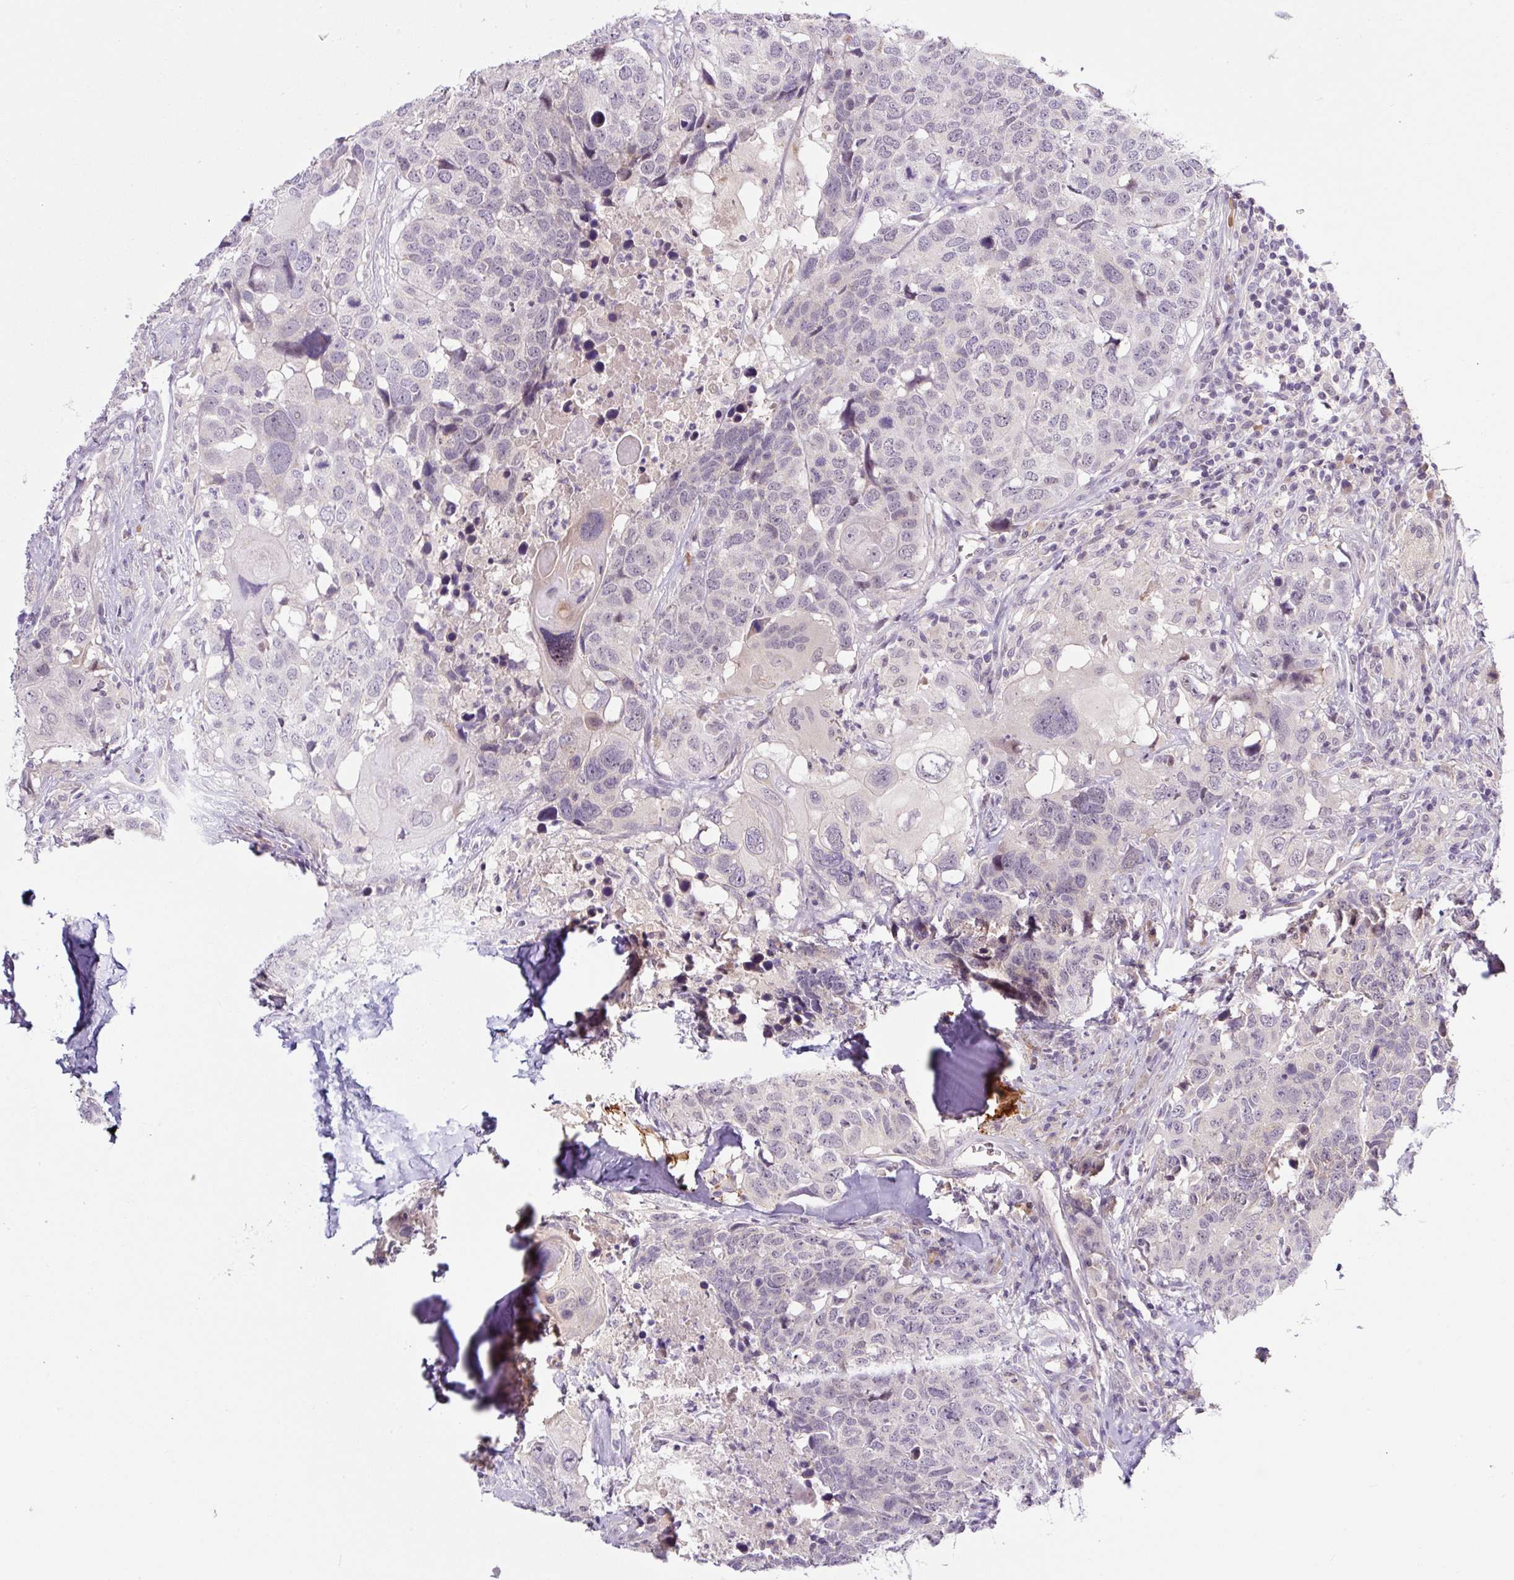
{"staining": {"intensity": "negative", "quantity": "none", "location": "none"}, "tissue": "head and neck cancer", "cell_type": "Tumor cells", "image_type": "cancer", "snomed": [{"axis": "morphology", "description": "Normal tissue, NOS"}, {"axis": "morphology", "description": "Squamous cell carcinoma, NOS"}, {"axis": "topography", "description": "Skeletal muscle"}, {"axis": "topography", "description": "Vascular tissue"}, {"axis": "topography", "description": "Peripheral nerve tissue"}, {"axis": "topography", "description": "Head-Neck"}], "caption": "This is a image of IHC staining of head and neck cancer (squamous cell carcinoma), which shows no staining in tumor cells. (DAB IHC with hematoxylin counter stain).", "gene": "PRKAA2", "patient": {"sex": "male", "age": 66}}